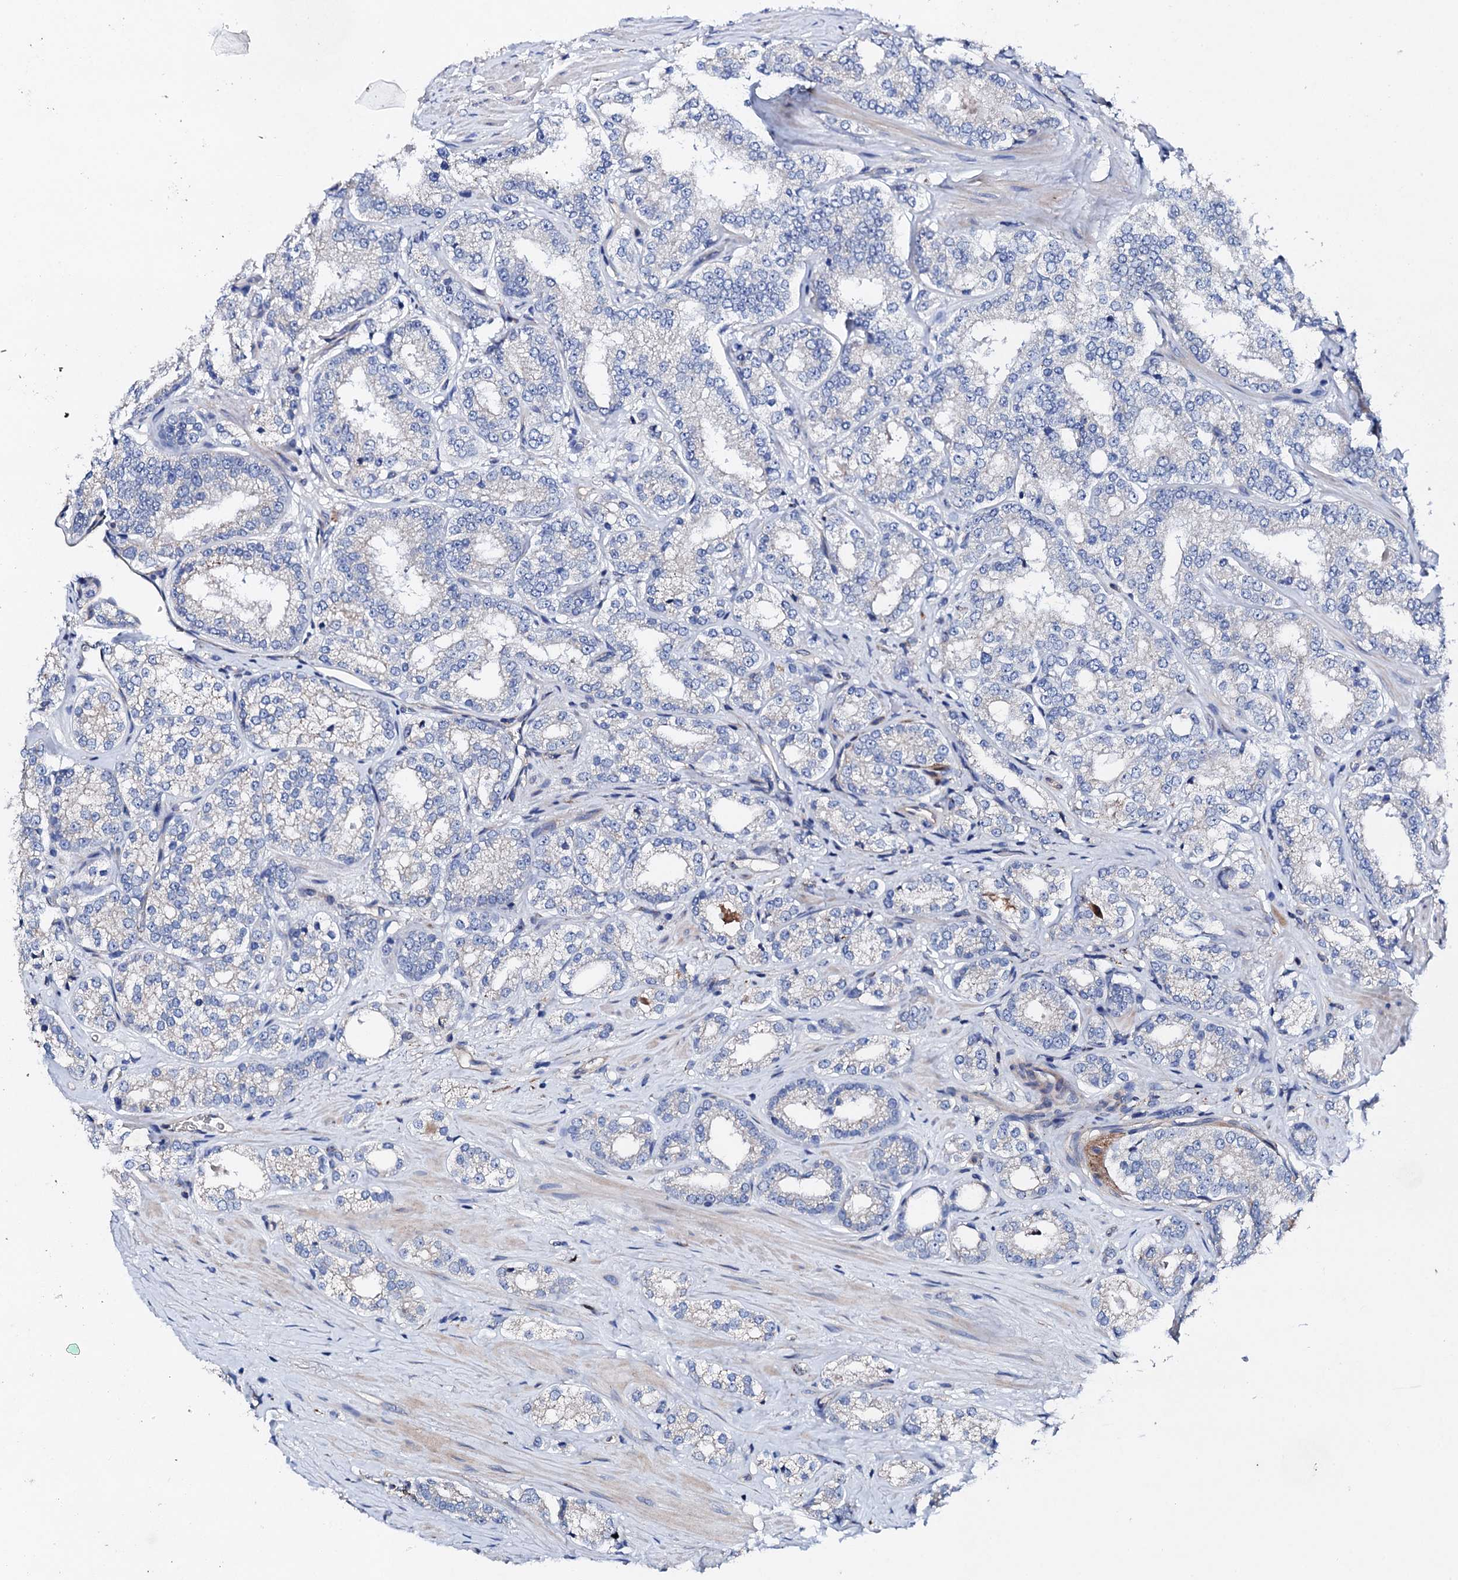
{"staining": {"intensity": "negative", "quantity": "none", "location": "none"}, "tissue": "prostate cancer", "cell_type": "Tumor cells", "image_type": "cancer", "snomed": [{"axis": "morphology", "description": "Normal tissue, NOS"}, {"axis": "morphology", "description": "Adenocarcinoma, High grade"}, {"axis": "topography", "description": "Prostate"}], "caption": "IHC micrograph of high-grade adenocarcinoma (prostate) stained for a protein (brown), which shows no expression in tumor cells.", "gene": "KLHL32", "patient": {"sex": "male", "age": 83}}